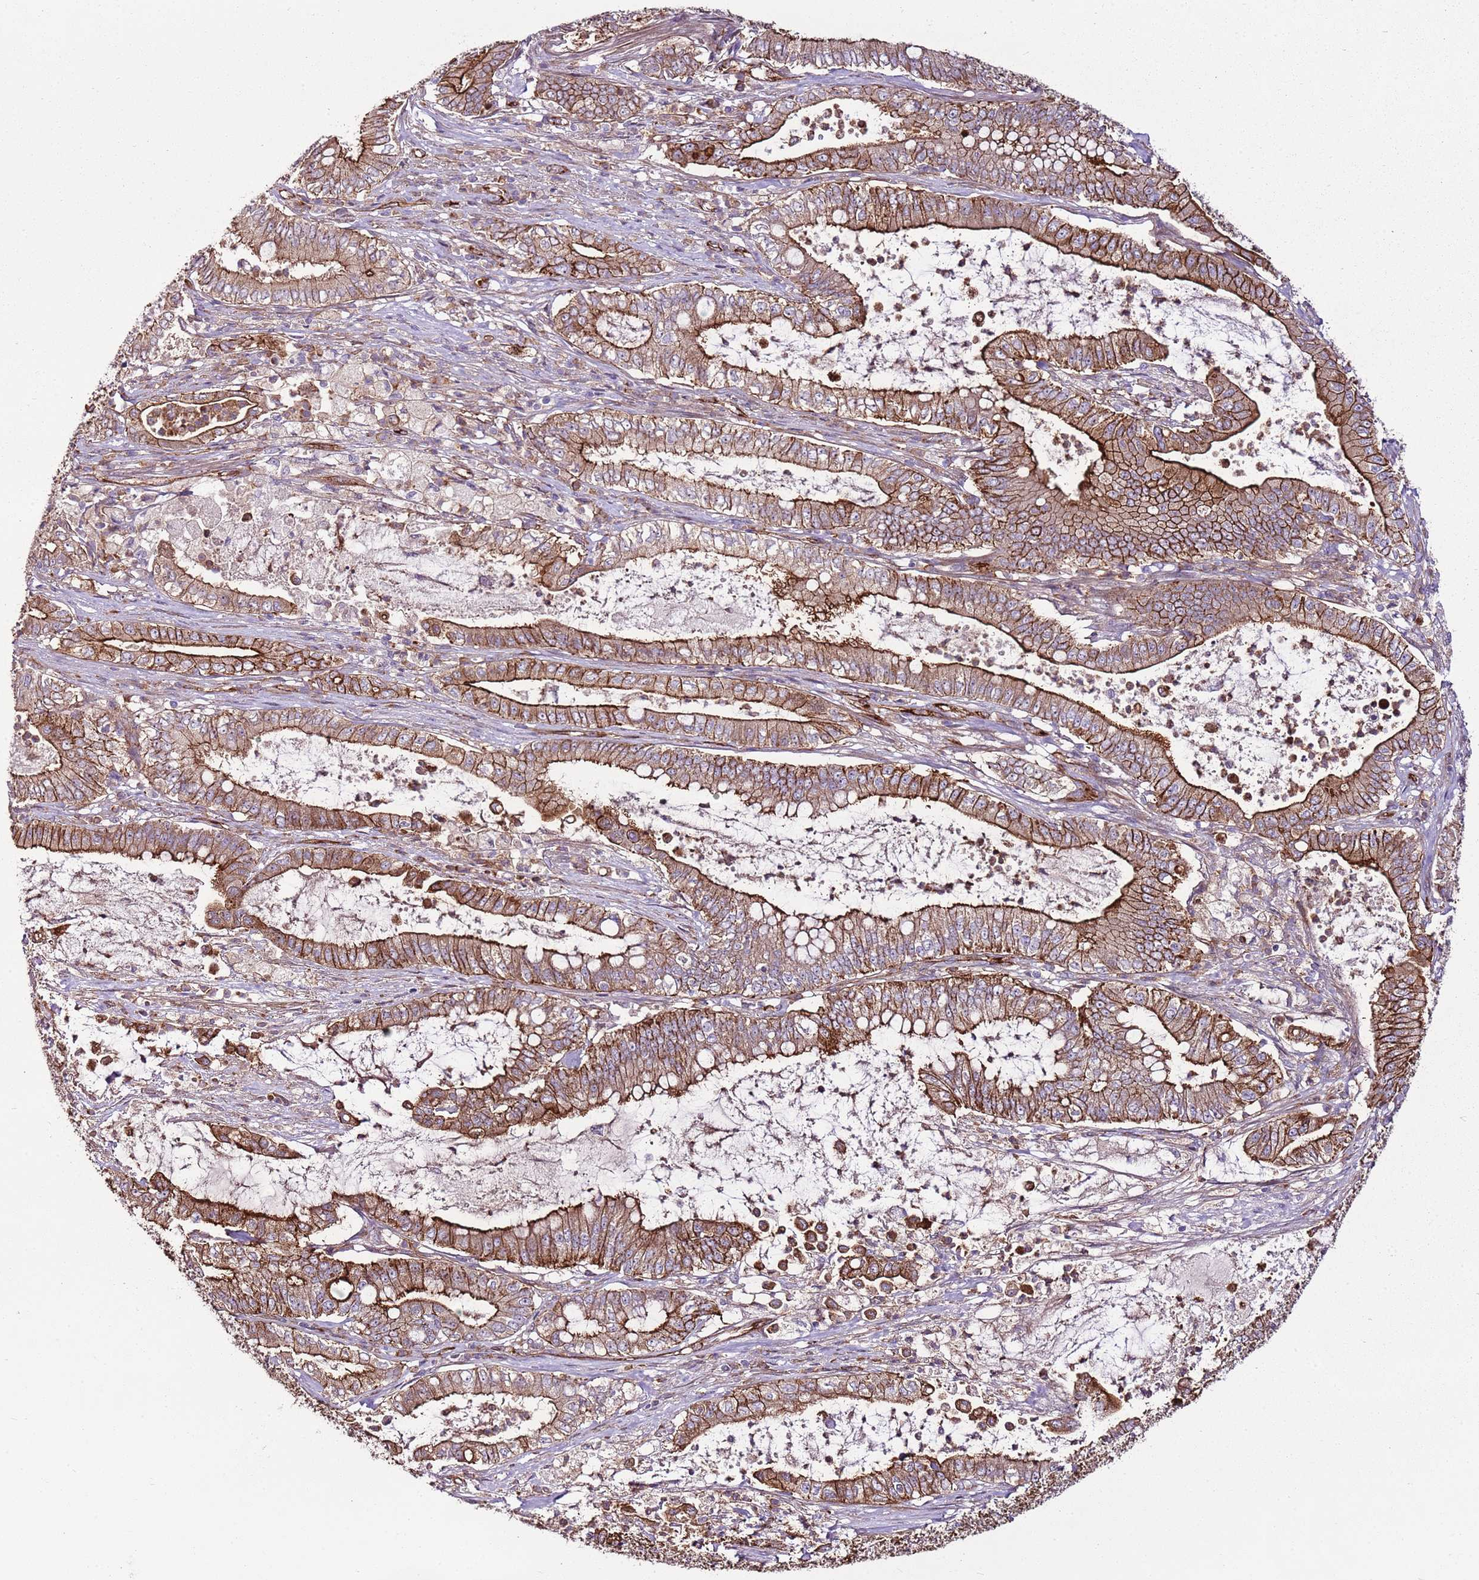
{"staining": {"intensity": "strong", "quantity": ">75%", "location": "cytoplasmic/membranous"}, "tissue": "pancreatic cancer", "cell_type": "Tumor cells", "image_type": "cancer", "snomed": [{"axis": "morphology", "description": "Adenocarcinoma, NOS"}, {"axis": "topography", "description": "Pancreas"}], "caption": "A micrograph showing strong cytoplasmic/membranous positivity in approximately >75% of tumor cells in adenocarcinoma (pancreatic), as visualized by brown immunohistochemical staining.", "gene": "ZNF827", "patient": {"sex": "male", "age": 71}}